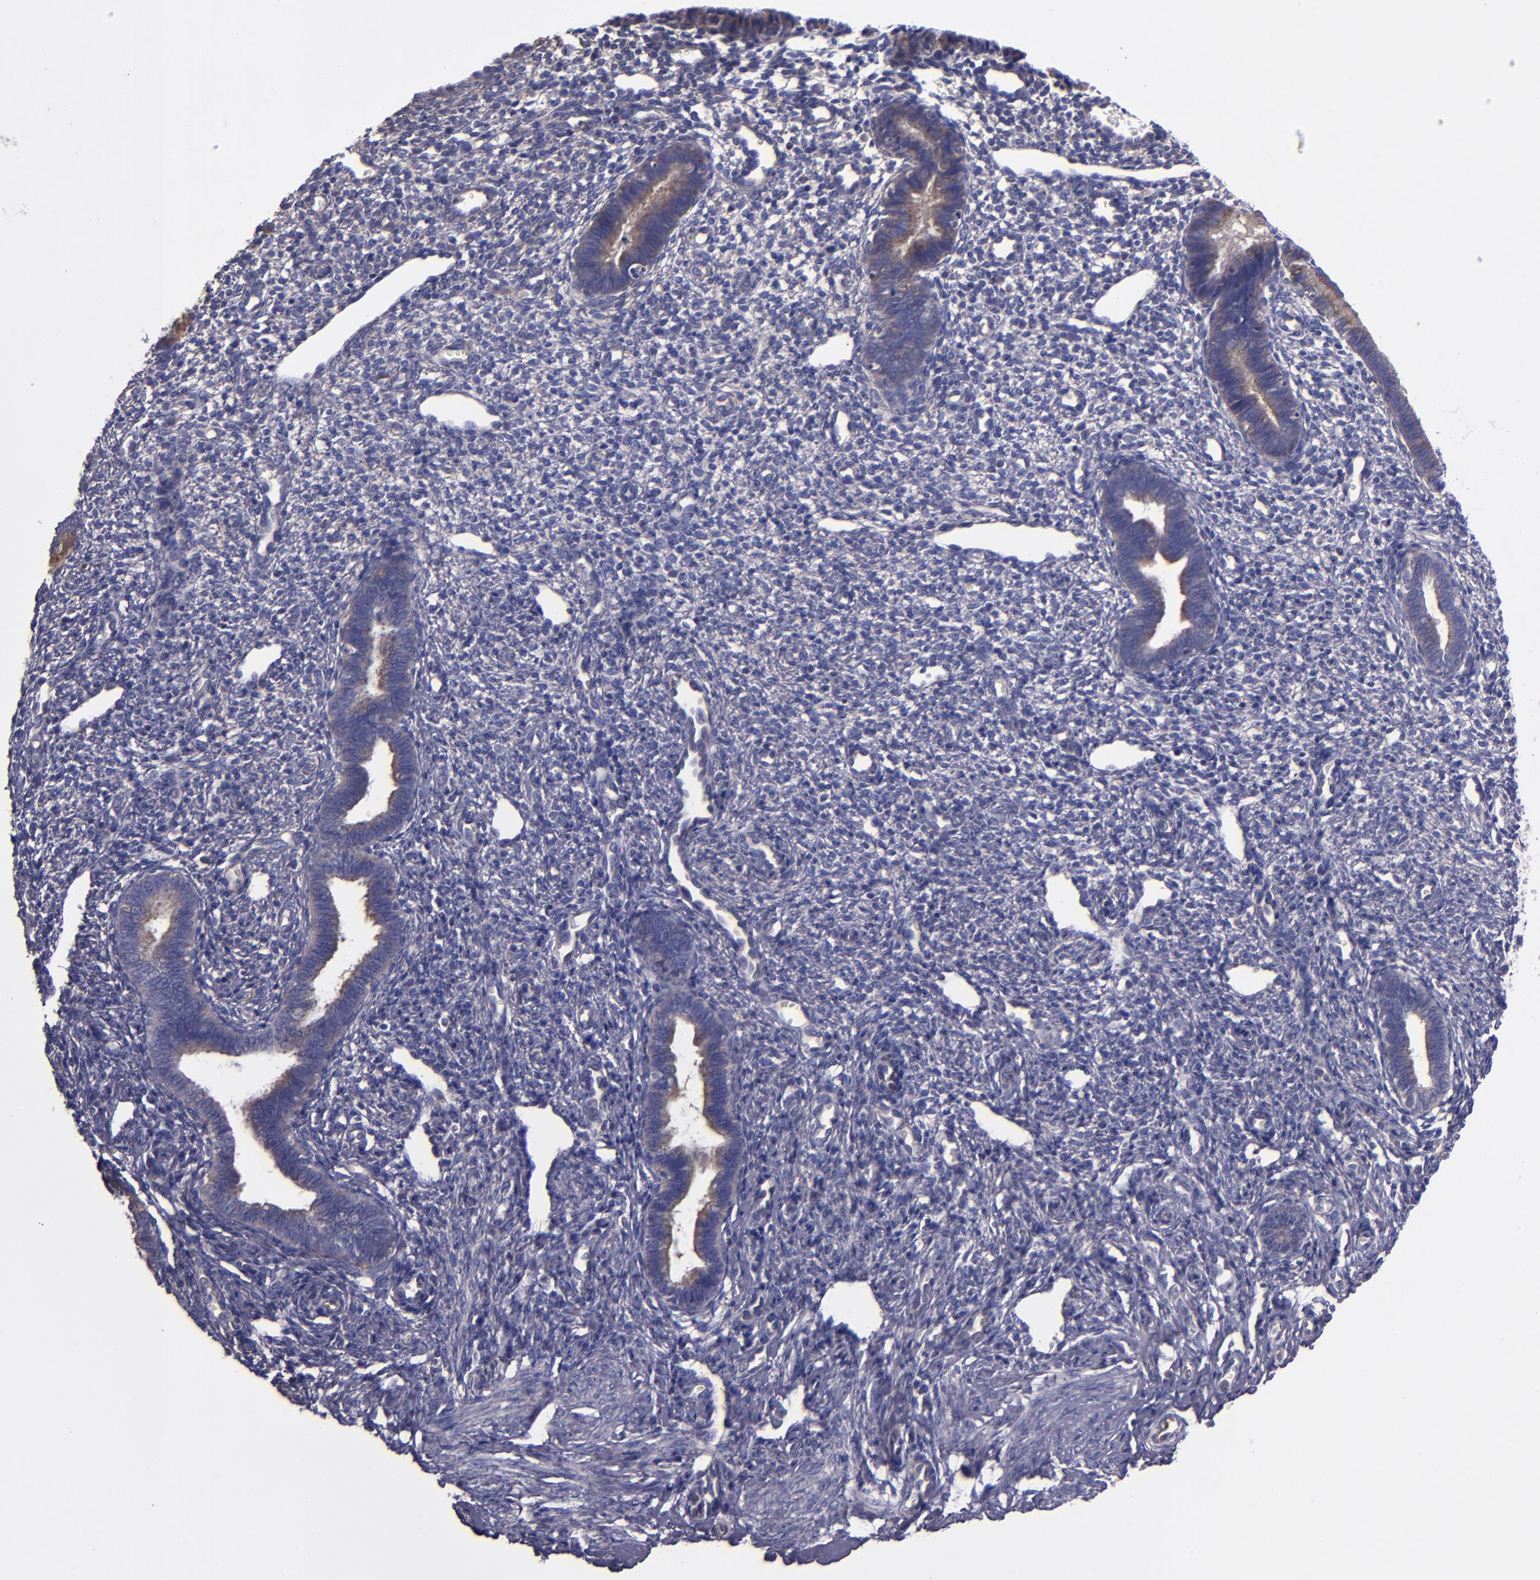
{"staining": {"intensity": "negative", "quantity": "none", "location": "none"}, "tissue": "endometrium", "cell_type": "Cells in endometrial stroma", "image_type": "normal", "snomed": [{"axis": "morphology", "description": "Normal tissue, NOS"}, {"axis": "topography", "description": "Endometrium"}], "caption": "The micrograph demonstrates no significant positivity in cells in endometrial stroma of endometrium. (DAB (3,3'-diaminobenzidine) immunohistochemistry (IHC), high magnification).", "gene": "CARS1", "patient": {"sex": "female", "age": 27}}